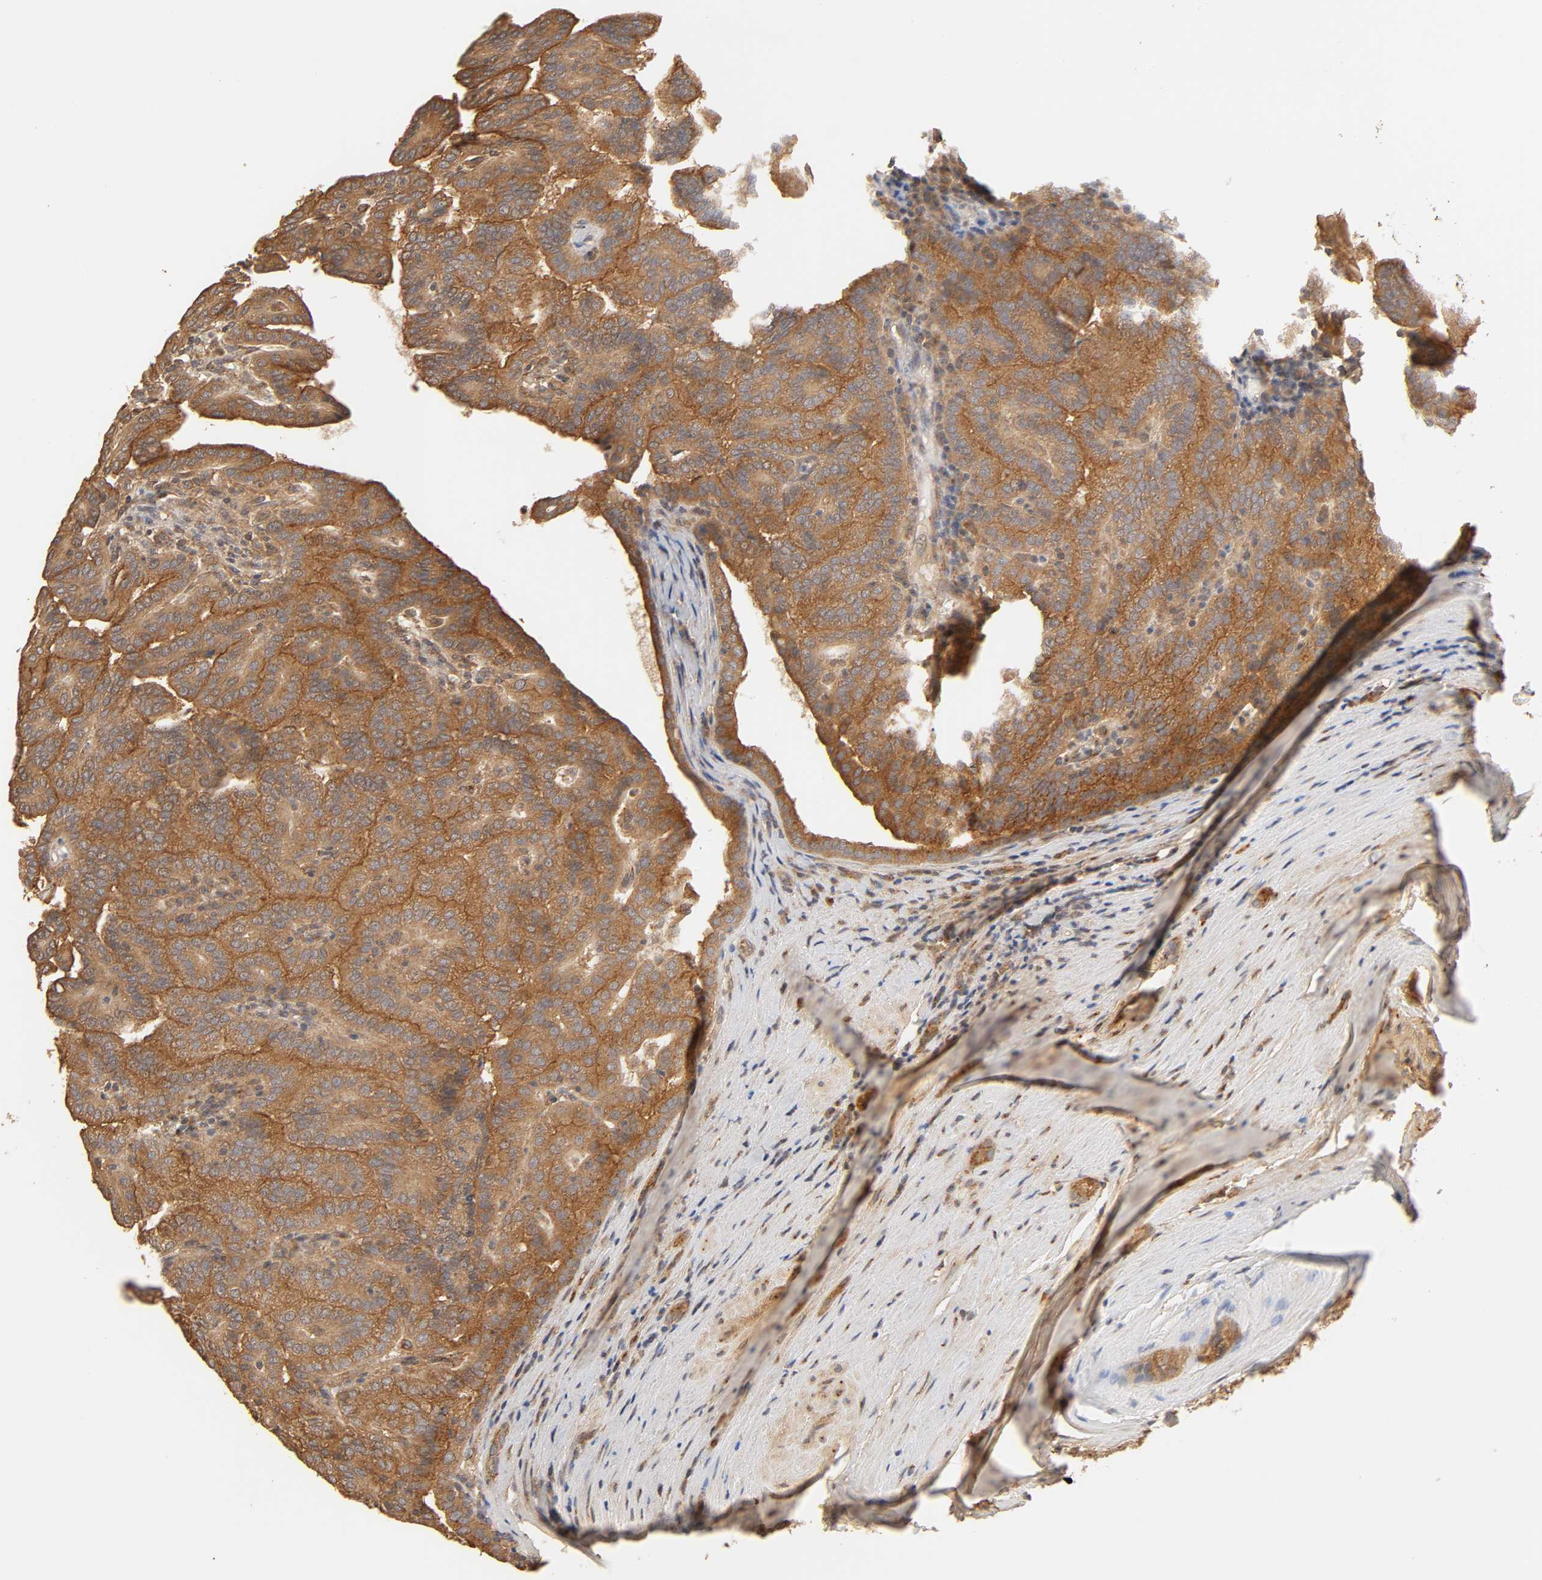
{"staining": {"intensity": "strong", "quantity": ">75%", "location": "cytoplasmic/membranous"}, "tissue": "renal cancer", "cell_type": "Tumor cells", "image_type": "cancer", "snomed": [{"axis": "morphology", "description": "Adenocarcinoma, NOS"}, {"axis": "topography", "description": "Kidney"}], "caption": "Immunohistochemical staining of human renal adenocarcinoma exhibits strong cytoplasmic/membranous protein expression in about >75% of tumor cells. The staining was performed using DAB (3,3'-diaminobenzidine), with brown indicating positive protein expression. Nuclei are stained blue with hematoxylin.", "gene": "EPS8", "patient": {"sex": "male", "age": 61}}